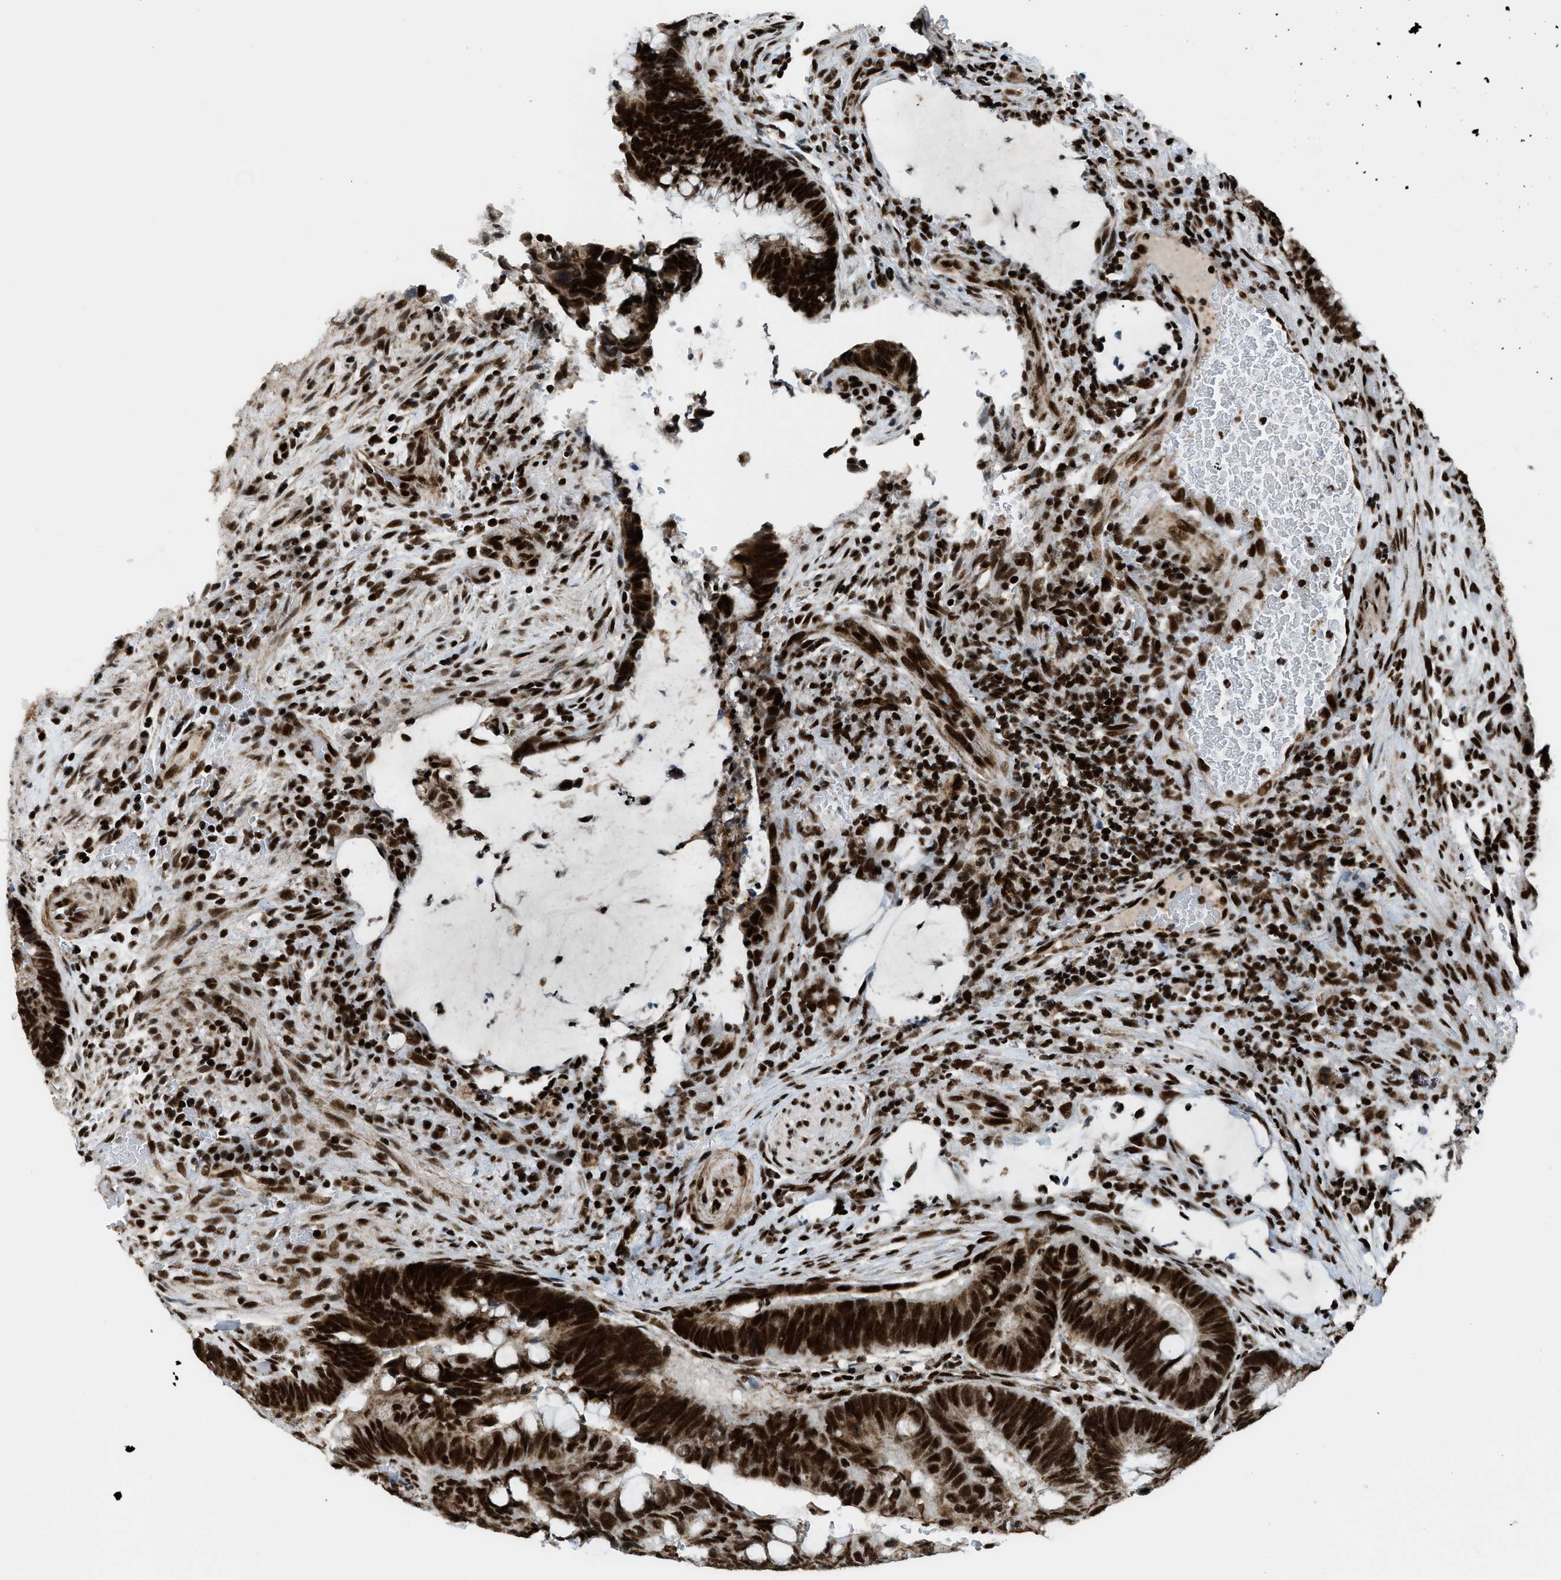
{"staining": {"intensity": "strong", "quantity": ">75%", "location": "nuclear"}, "tissue": "colorectal cancer", "cell_type": "Tumor cells", "image_type": "cancer", "snomed": [{"axis": "morphology", "description": "Normal tissue, NOS"}, {"axis": "morphology", "description": "Adenocarcinoma, NOS"}, {"axis": "topography", "description": "Rectum"}, {"axis": "topography", "description": "Peripheral nerve tissue"}], "caption": "Protein staining by IHC exhibits strong nuclear staining in approximately >75% of tumor cells in colorectal cancer. (Brightfield microscopy of DAB IHC at high magnification).", "gene": "GABPB1", "patient": {"sex": "male", "age": 92}}